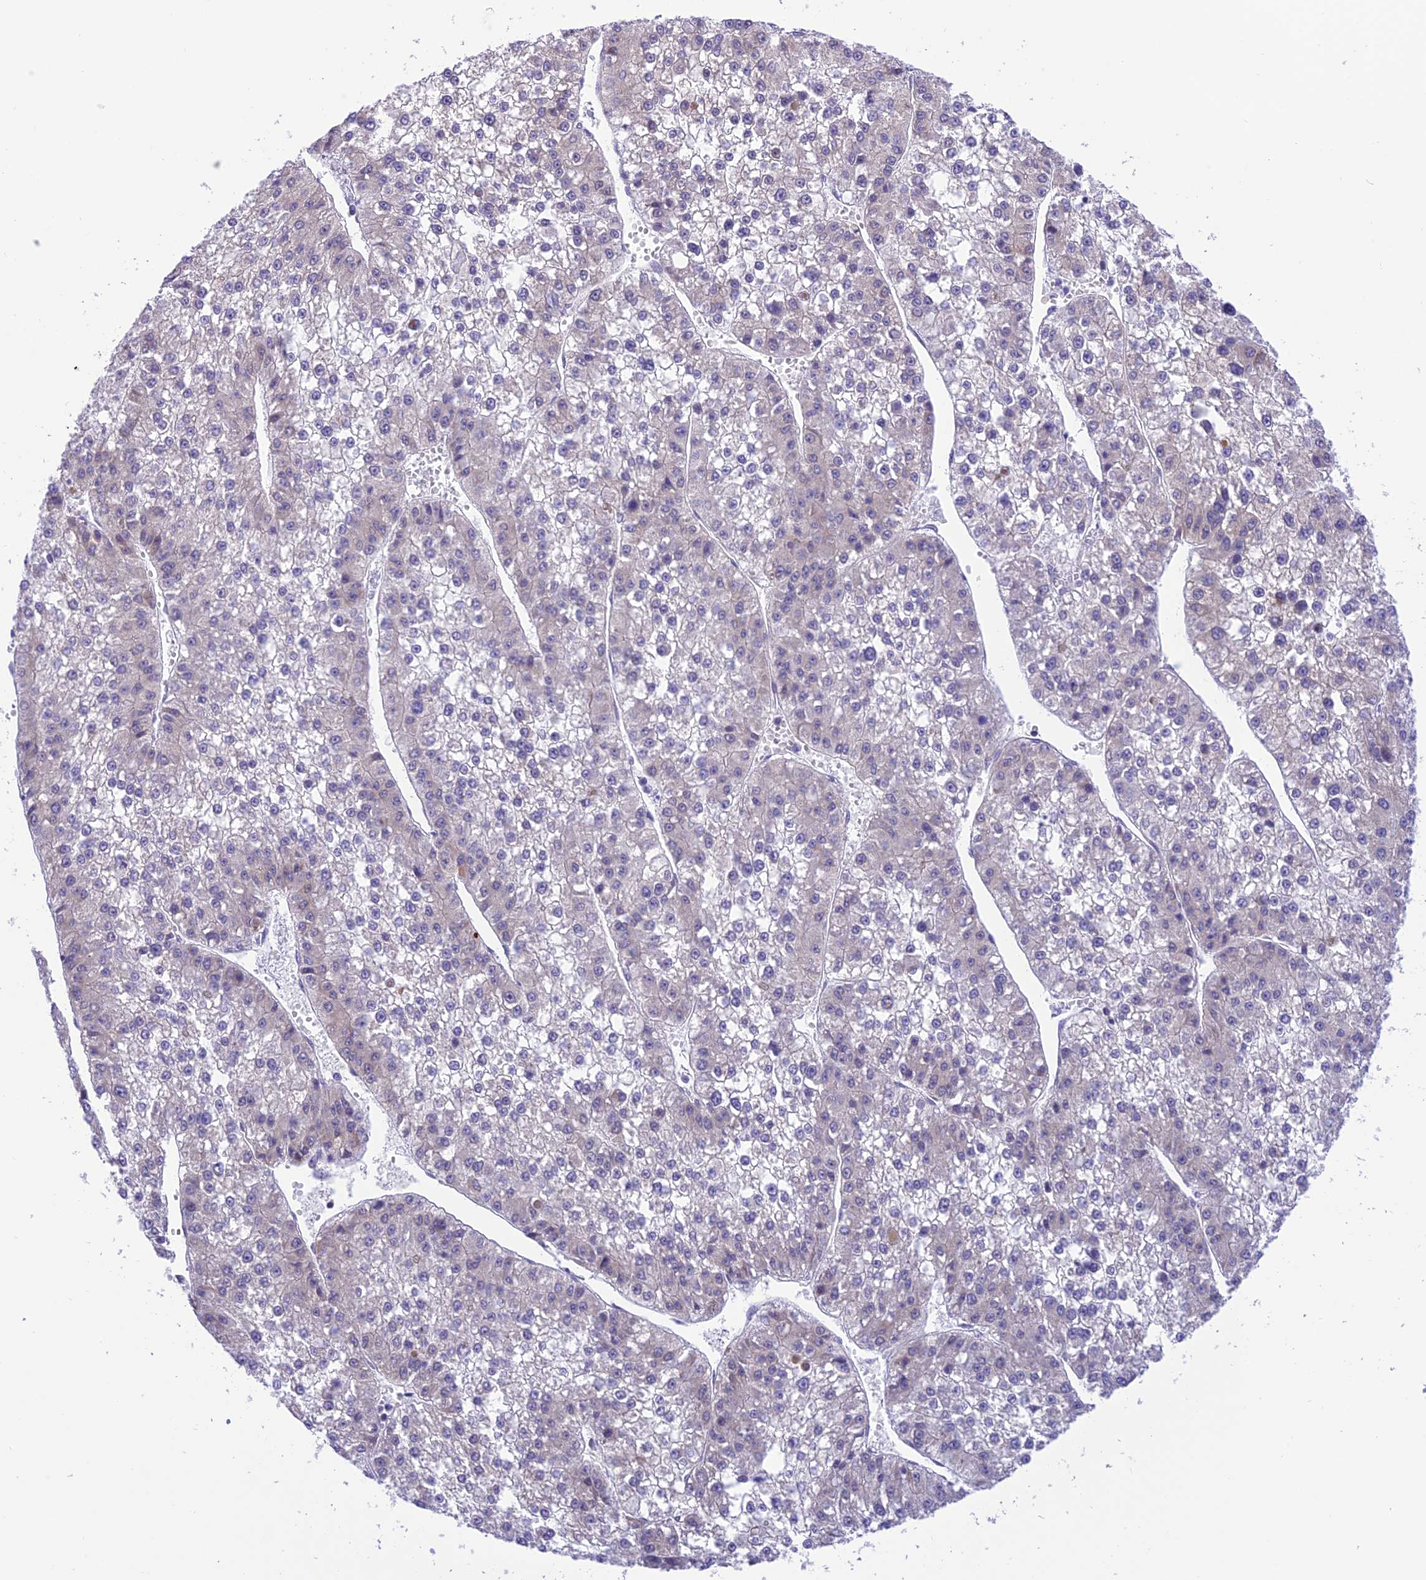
{"staining": {"intensity": "negative", "quantity": "none", "location": "none"}, "tissue": "liver cancer", "cell_type": "Tumor cells", "image_type": "cancer", "snomed": [{"axis": "morphology", "description": "Carcinoma, Hepatocellular, NOS"}, {"axis": "topography", "description": "Liver"}], "caption": "Photomicrograph shows no significant protein staining in tumor cells of liver hepatocellular carcinoma. The staining was performed using DAB to visualize the protein expression in brown, while the nuclei were stained in blue with hematoxylin (Magnification: 20x).", "gene": "RNF126", "patient": {"sex": "female", "age": 73}}